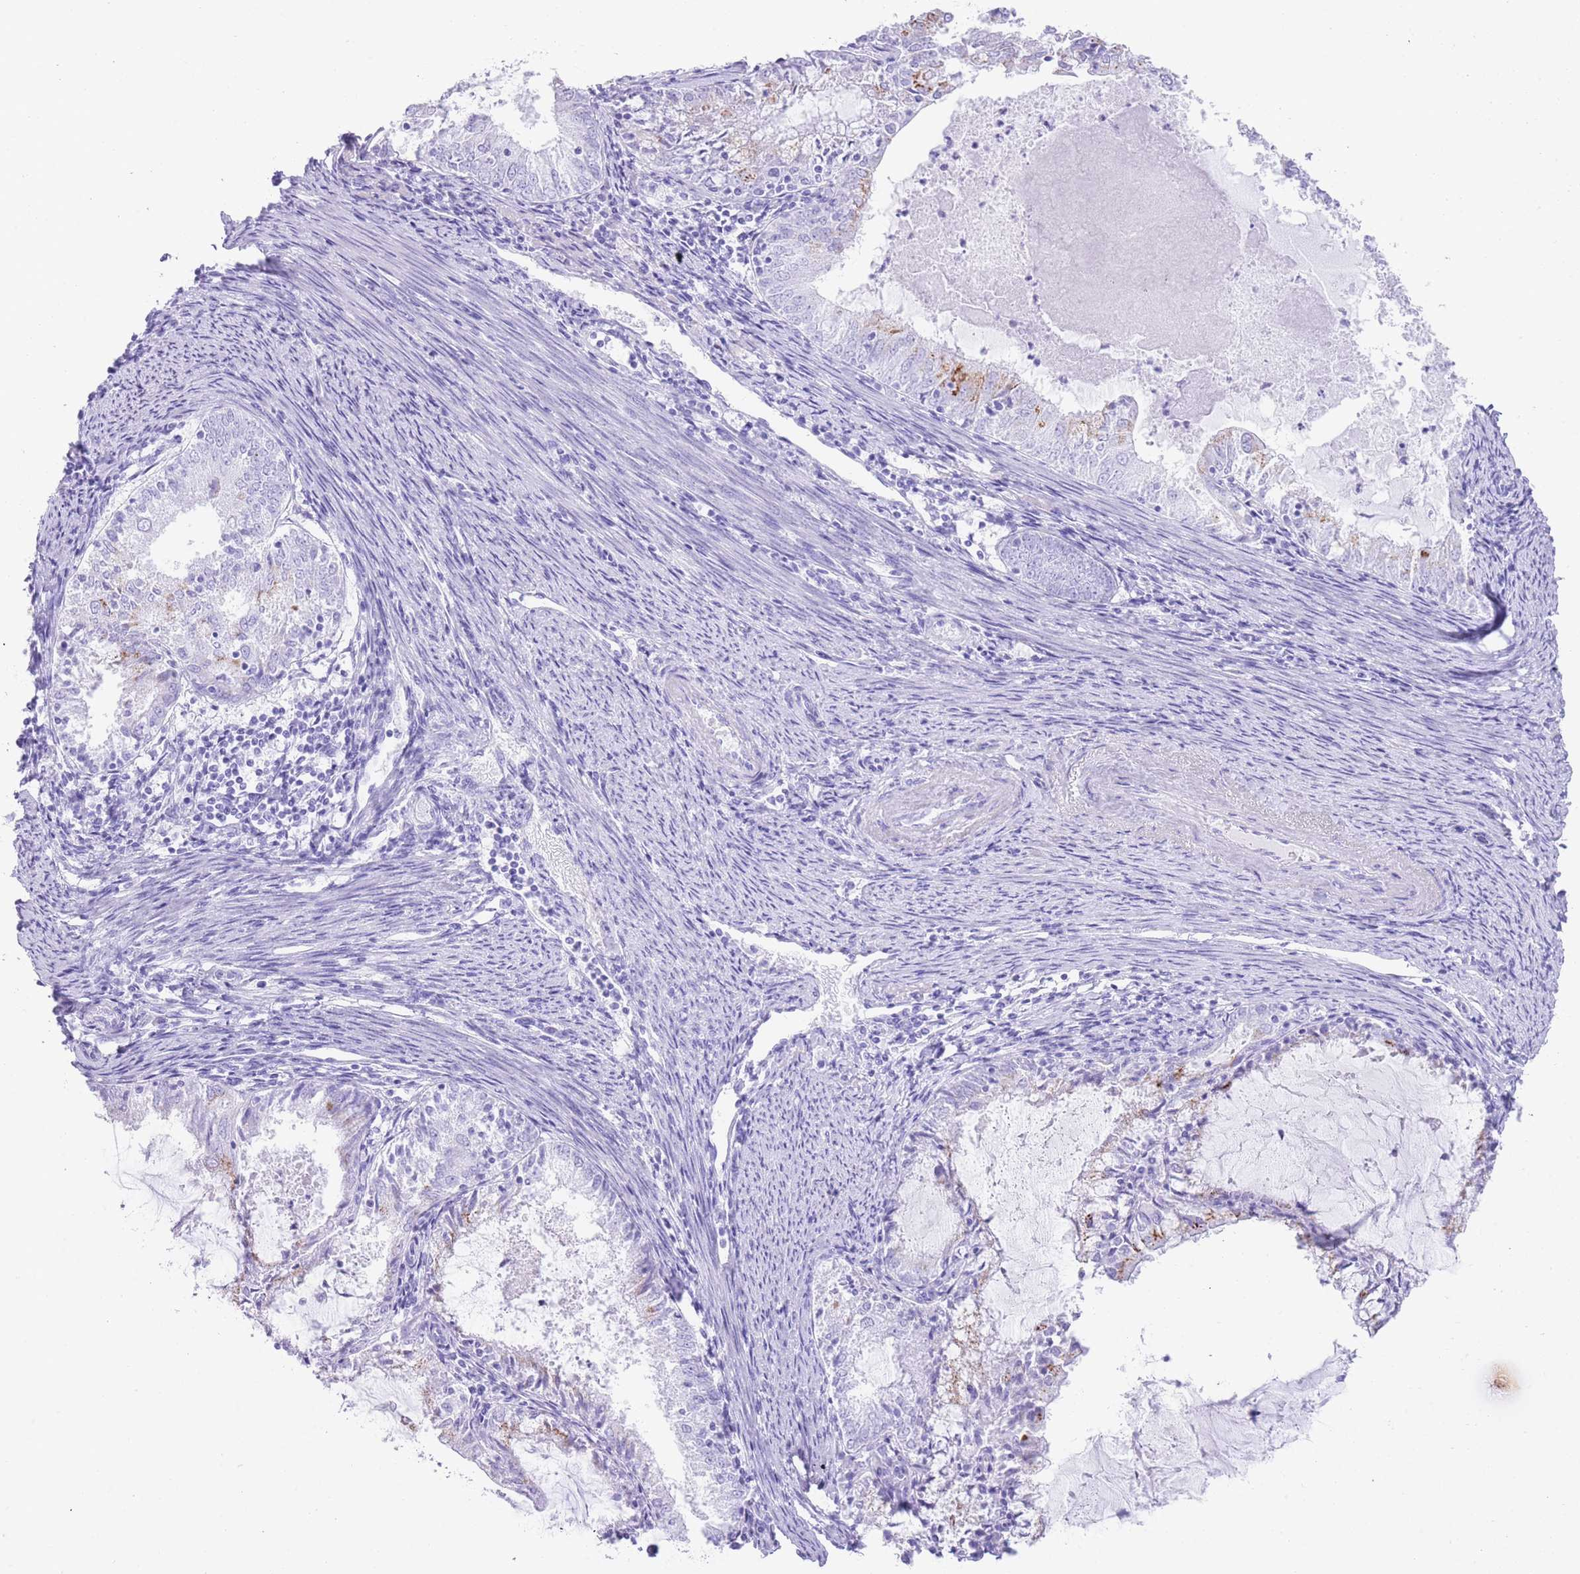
{"staining": {"intensity": "moderate", "quantity": "<25%", "location": "cytoplasmic/membranous"}, "tissue": "endometrial cancer", "cell_type": "Tumor cells", "image_type": "cancer", "snomed": [{"axis": "morphology", "description": "Adenocarcinoma, NOS"}, {"axis": "topography", "description": "Endometrium"}], "caption": "This photomicrograph shows immunohistochemistry (IHC) staining of endometrial cancer (adenocarcinoma), with low moderate cytoplasmic/membranous positivity in approximately <25% of tumor cells.", "gene": "ELOA2", "patient": {"sex": "female", "age": 57}}